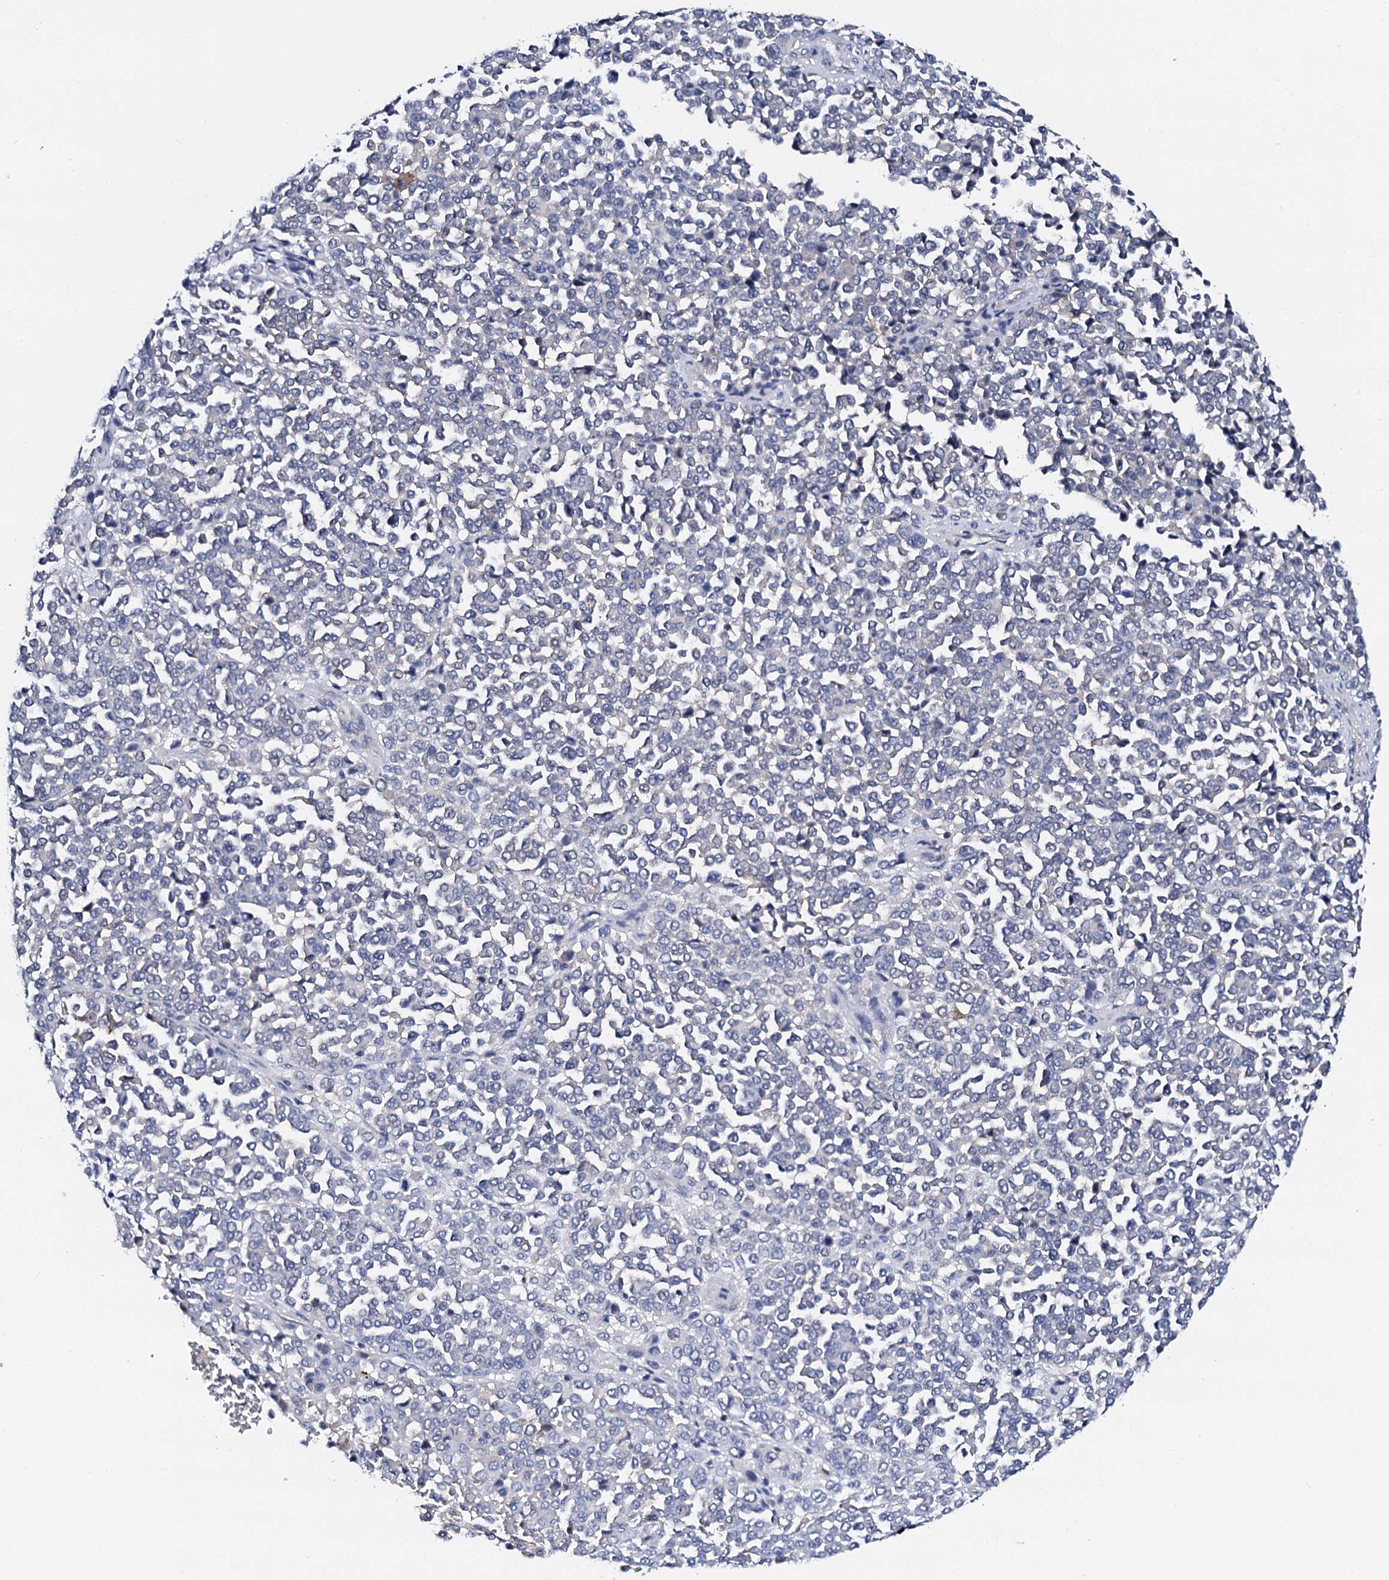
{"staining": {"intensity": "negative", "quantity": "none", "location": "none"}, "tissue": "melanoma", "cell_type": "Tumor cells", "image_type": "cancer", "snomed": [{"axis": "morphology", "description": "Malignant melanoma, Metastatic site"}, {"axis": "topography", "description": "Pancreas"}], "caption": "A micrograph of malignant melanoma (metastatic site) stained for a protein demonstrates no brown staining in tumor cells.", "gene": "NUP58", "patient": {"sex": "female", "age": 30}}